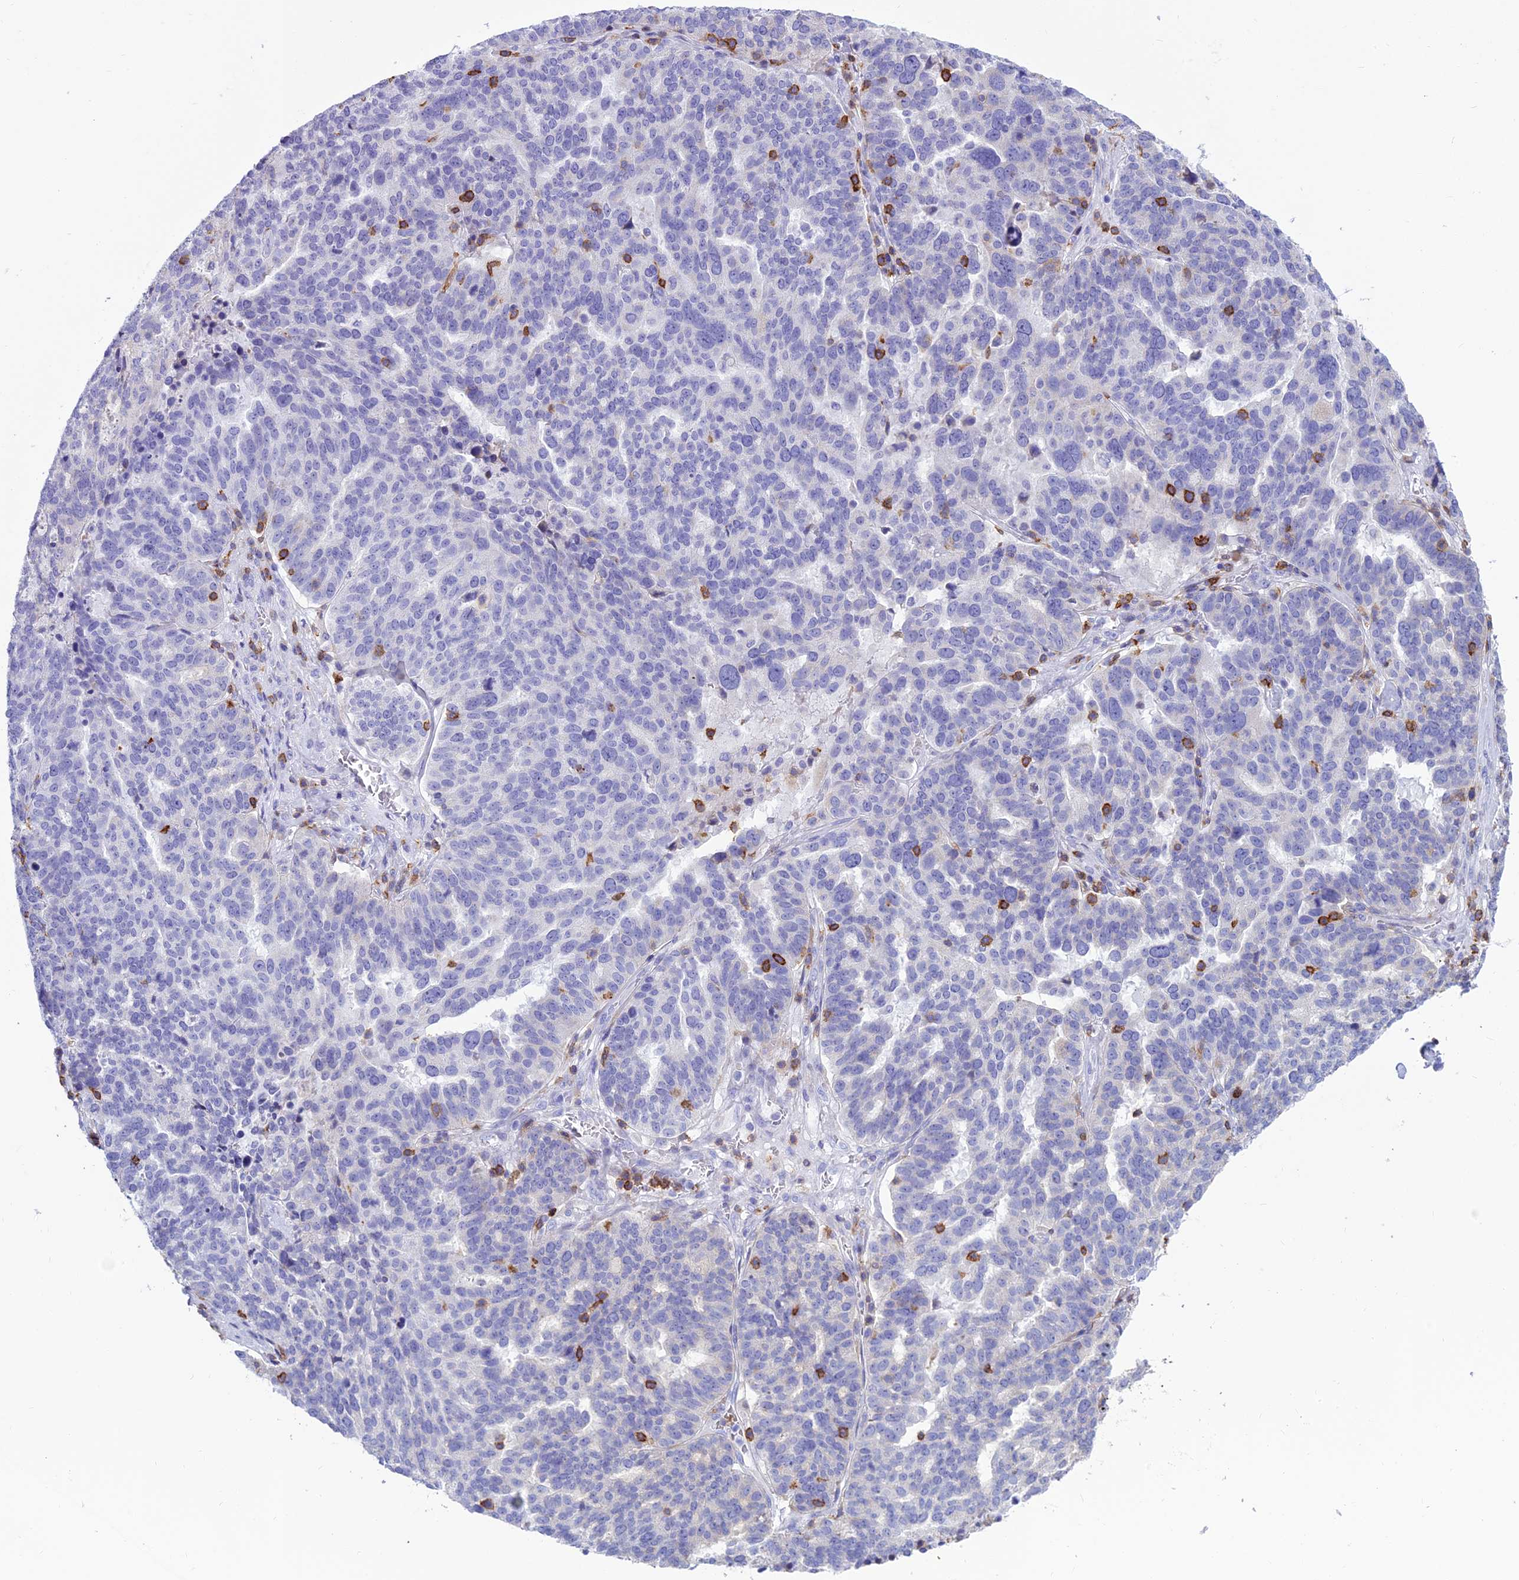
{"staining": {"intensity": "negative", "quantity": "none", "location": "none"}, "tissue": "ovarian cancer", "cell_type": "Tumor cells", "image_type": "cancer", "snomed": [{"axis": "morphology", "description": "Cystadenocarcinoma, serous, NOS"}, {"axis": "topography", "description": "Ovary"}], "caption": "Tumor cells are negative for brown protein staining in ovarian cancer. (DAB (3,3'-diaminobenzidine) immunohistochemistry visualized using brightfield microscopy, high magnification).", "gene": "CD5", "patient": {"sex": "female", "age": 59}}